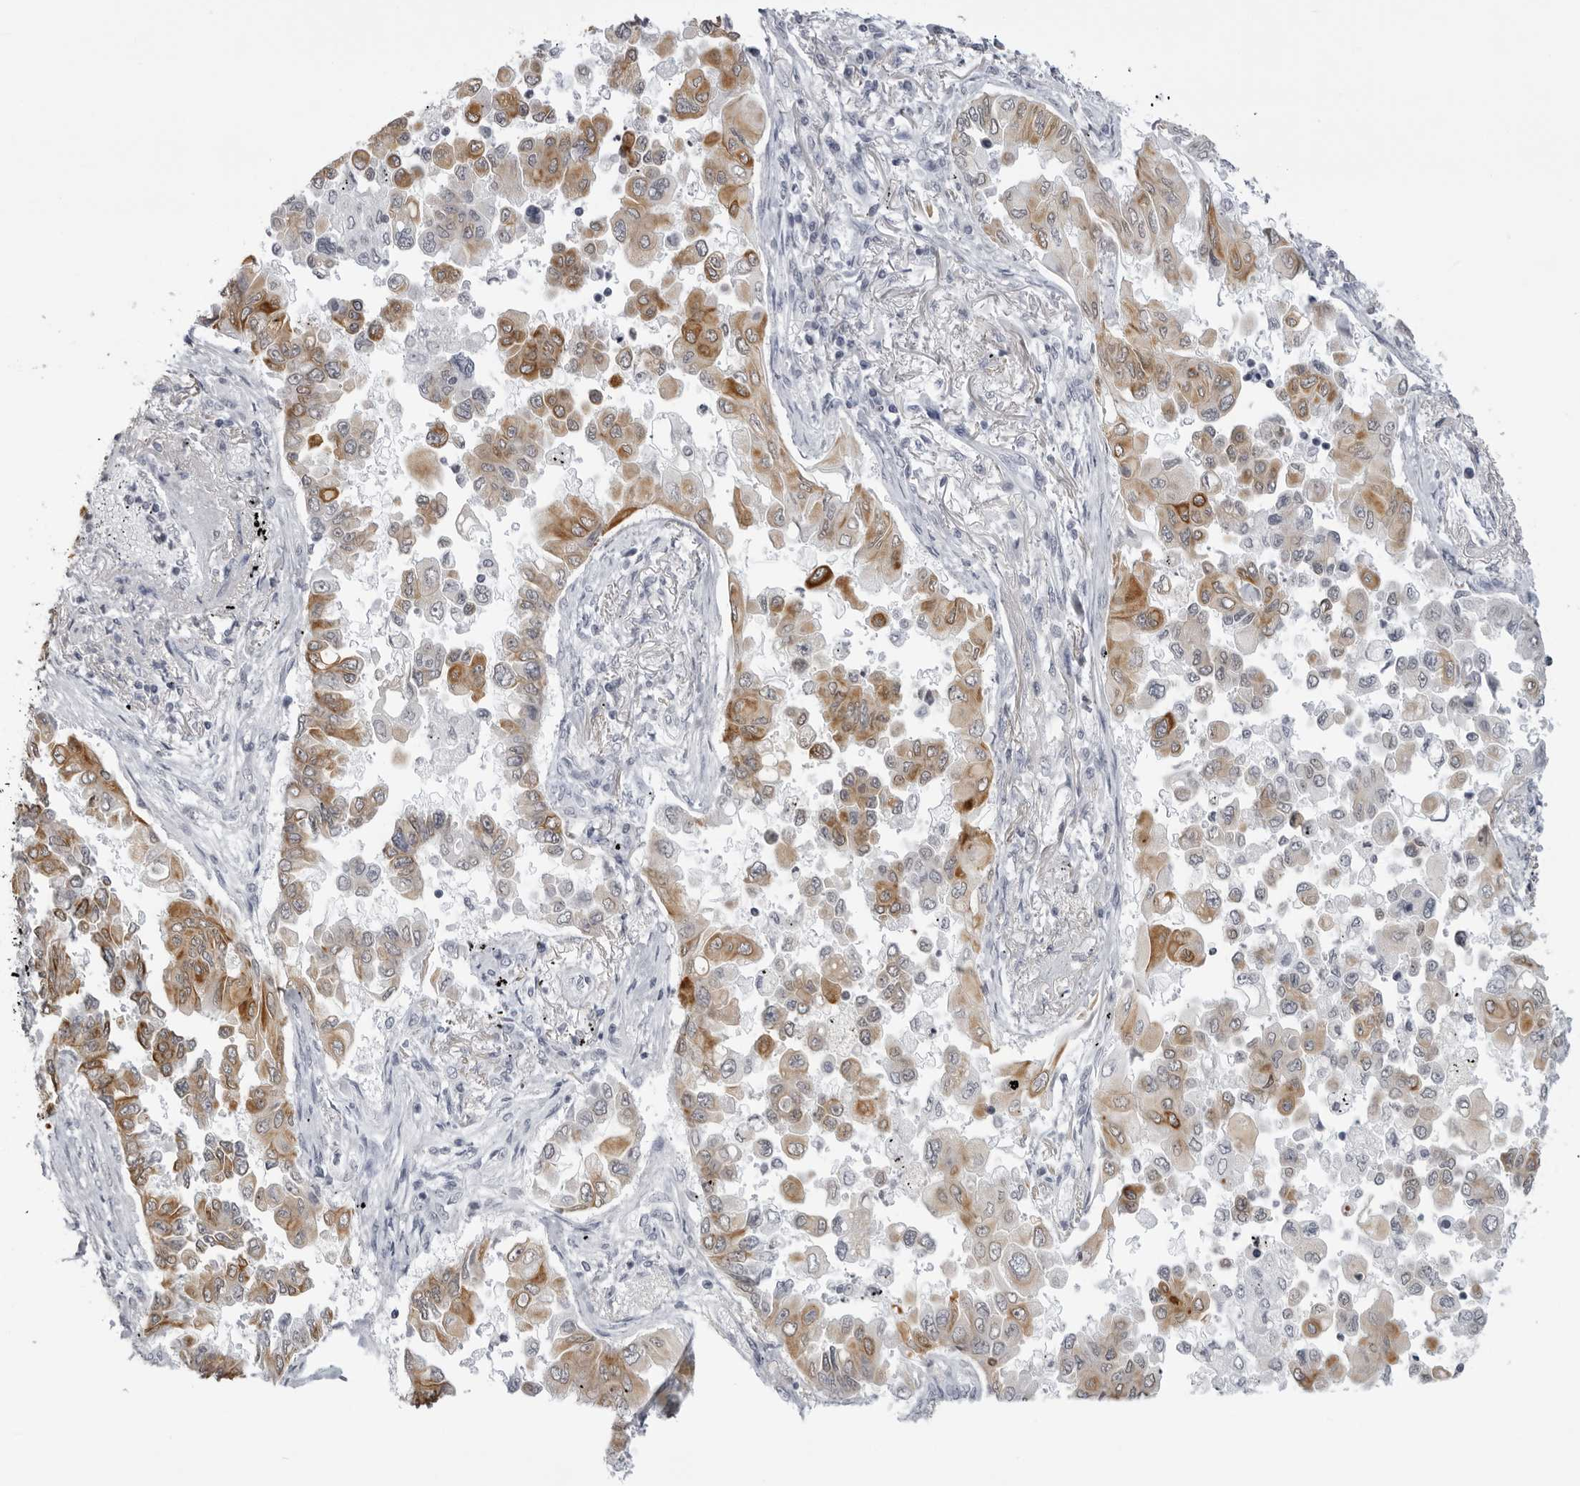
{"staining": {"intensity": "moderate", "quantity": ">75%", "location": "cytoplasmic/membranous"}, "tissue": "lung cancer", "cell_type": "Tumor cells", "image_type": "cancer", "snomed": [{"axis": "morphology", "description": "Adenocarcinoma, NOS"}, {"axis": "topography", "description": "Lung"}], "caption": "Immunohistochemical staining of human lung adenocarcinoma demonstrates medium levels of moderate cytoplasmic/membranous positivity in approximately >75% of tumor cells.", "gene": "SERPINF2", "patient": {"sex": "female", "age": 67}}